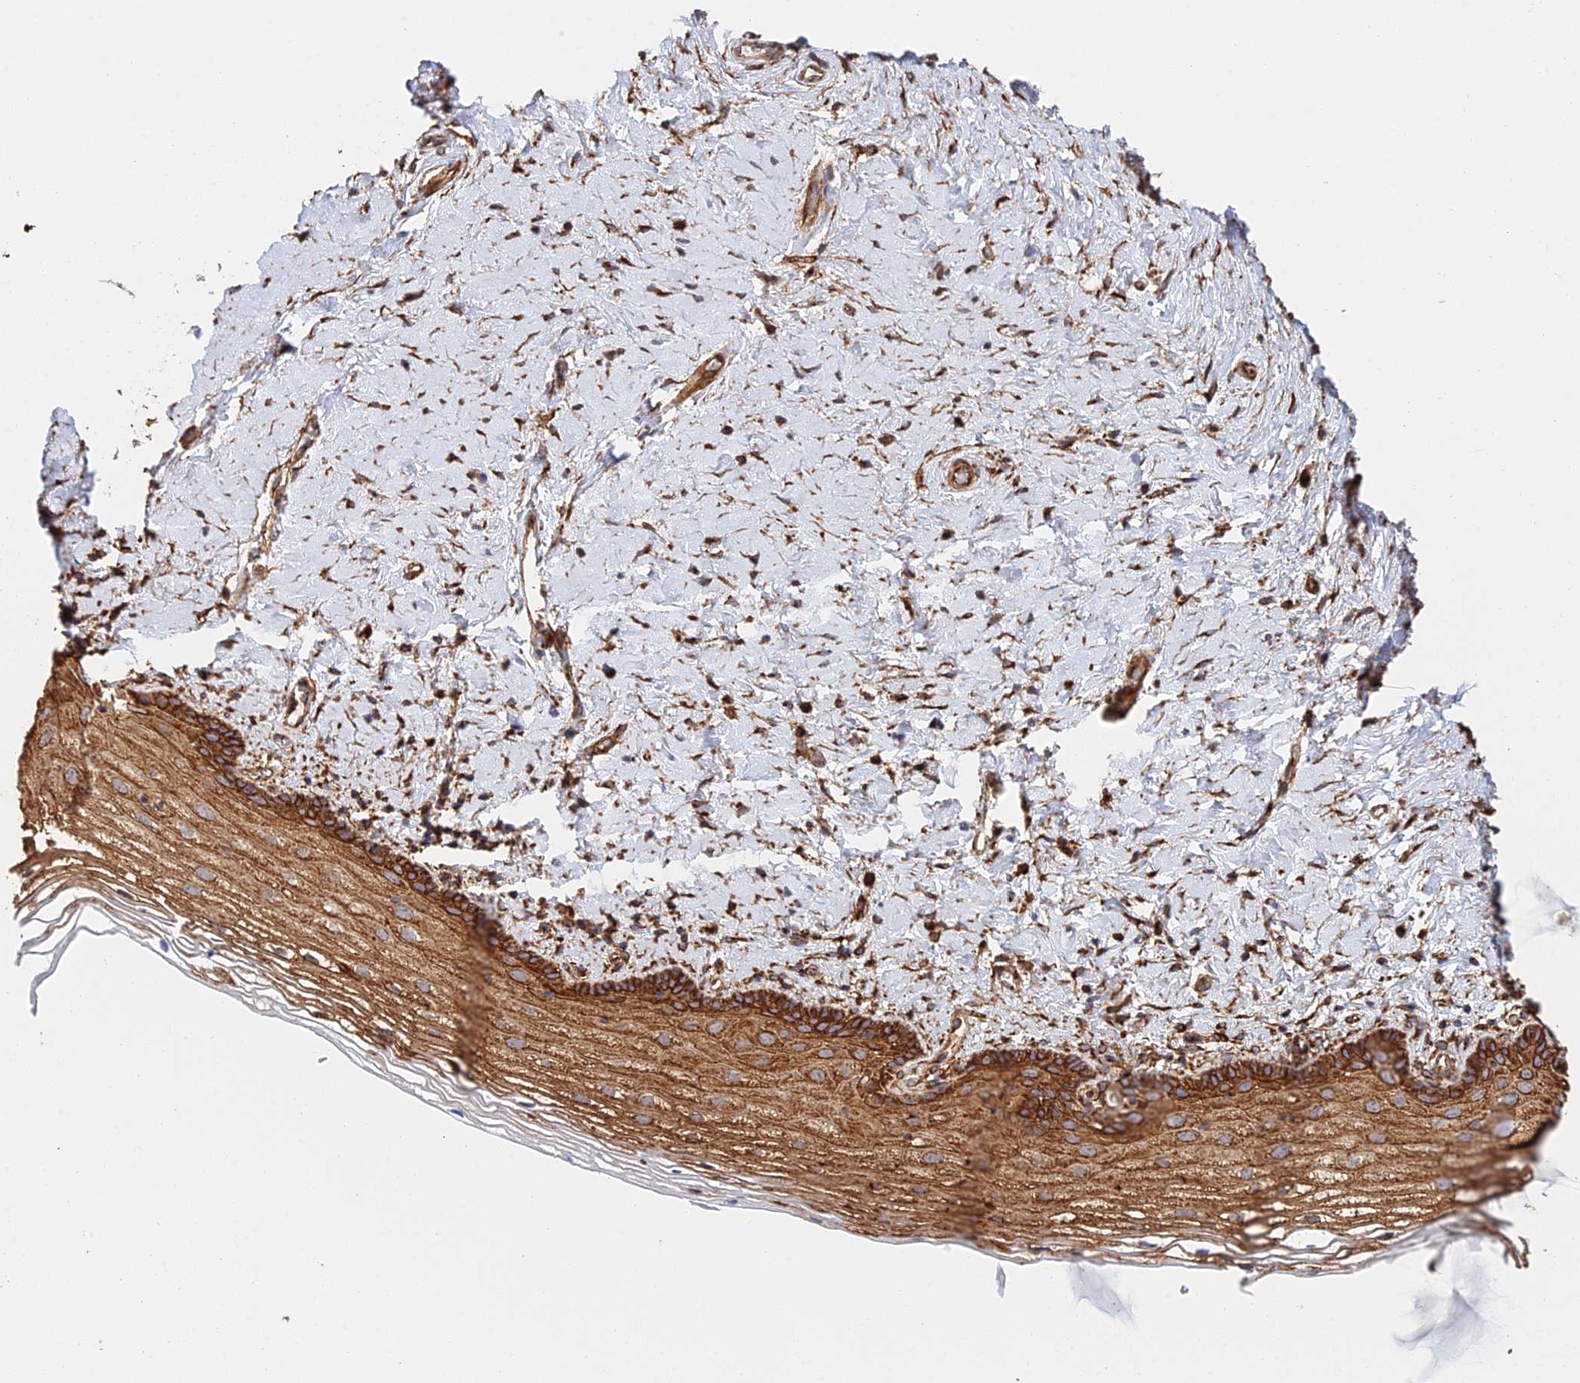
{"staining": {"intensity": "strong", "quantity": "25%-75%", "location": "cytoplasmic/membranous"}, "tissue": "vagina", "cell_type": "Squamous epithelial cells", "image_type": "normal", "snomed": [{"axis": "morphology", "description": "Normal tissue, NOS"}, {"axis": "morphology", "description": "Adenocarcinoma, NOS"}, {"axis": "topography", "description": "Rectum"}, {"axis": "topography", "description": "Vagina"}], "caption": "Immunohistochemistry (IHC) staining of normal vagina, which exhibits high levels of strong cytoplasmic/membranous expression in about 25%-75% of squamous epithelial cells indicating strong cytoplasmic/membranous protein staining. The staining was performed using DAB (3,3'-diaminobenzidine) (brown) for protein detection and nuclei were counterstained in hematoxylin (blue).", "gene": "WBP11", "patient": {"sex": "female", "age": 71}}